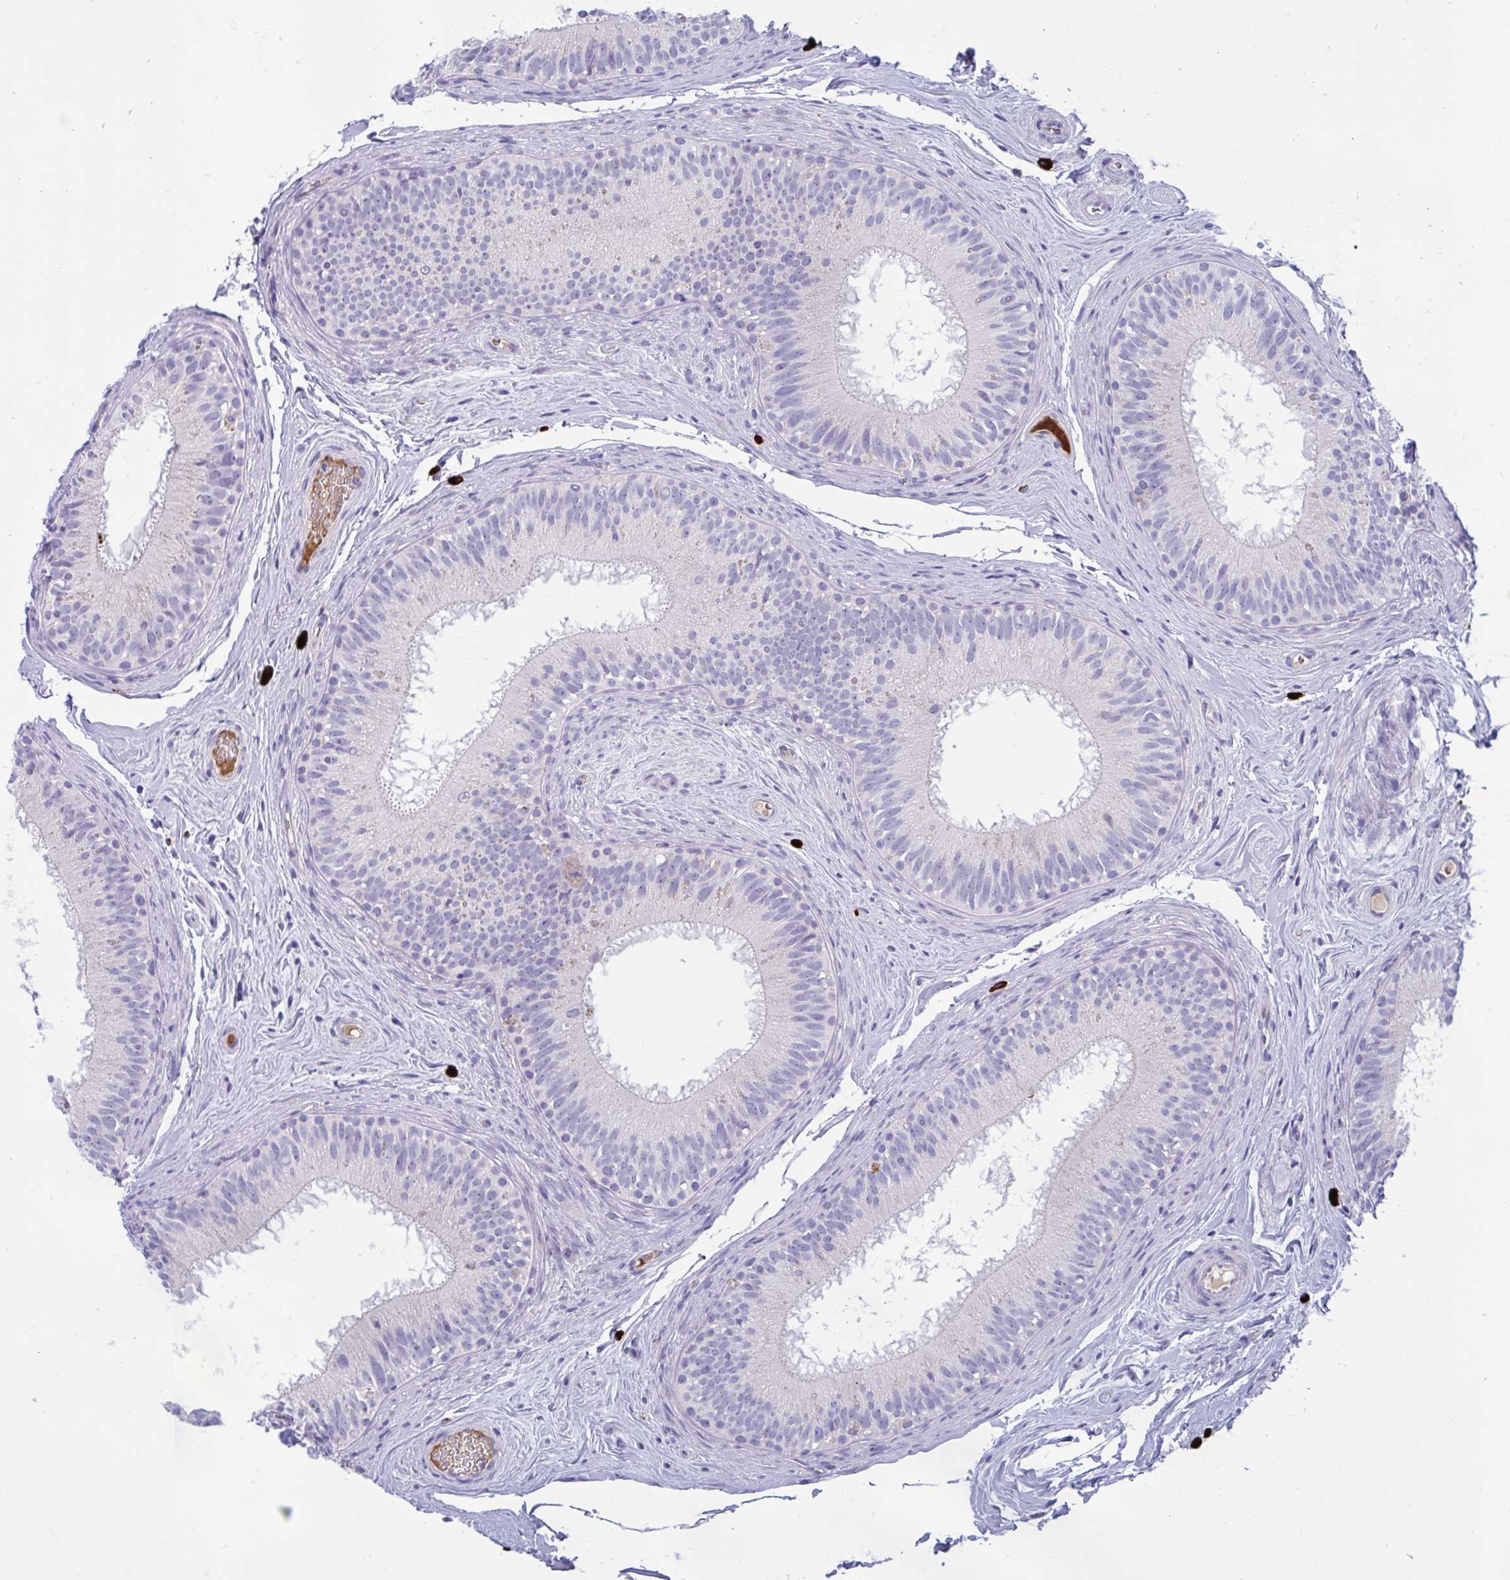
{"staining": {"intensity": "negative", "quantity": "none", "location": "none"}, "tissue": "epididymis", "cell_type": "Glandular cells", "image_type": "normal", "snomed": [{"axis": "morphology", "description": "Normal tissue, NOS"}, {"axis": "topography", "description": "Epididymis"}], "caption": "DAB immunohistochemical staining of unremarkable human epididymis shows no significant staining in glandular cells.", "gene": "FAM219B", "patient": {"sex": "male", "age": 44}}